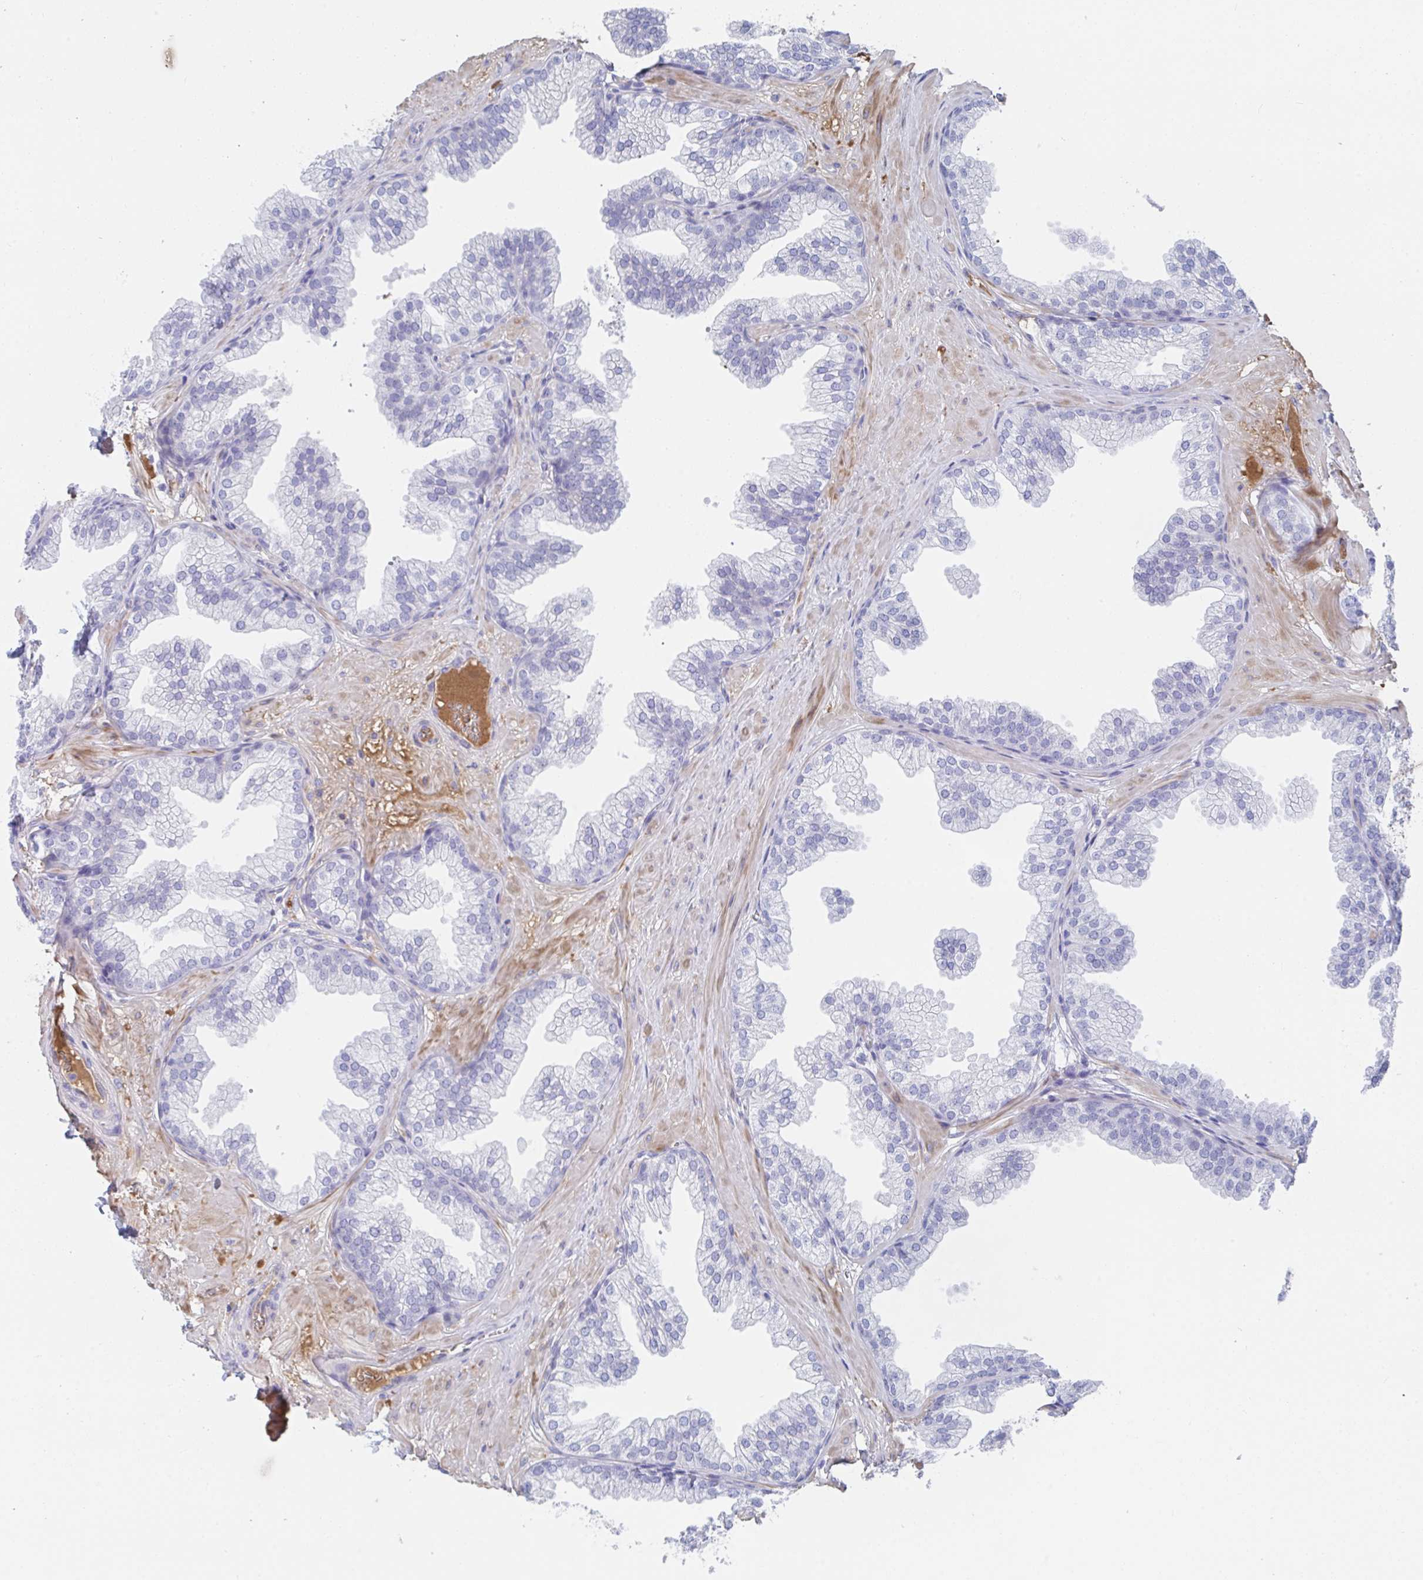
{"staining": {"intensity": "negative", "quantity": "none", "location": "none"}, "tissue": "prostate", "cell_type": "Glandular cells", "image_type": "normal", "snomed": [{"axis": "morphology", "description": "Normal tissue, NOS"}, {"axis": "topography", "description": "Prostate"}], "caption": "Immunohistochemistry micrograph of unremarkable prostate: prostate stained with DAB (3,3'-diaminobenzidine) exhibits no significant protein positivity in glandular cells.", "gene": "TNFAIP6", "patient": {"sex": "male", "age": 37}}